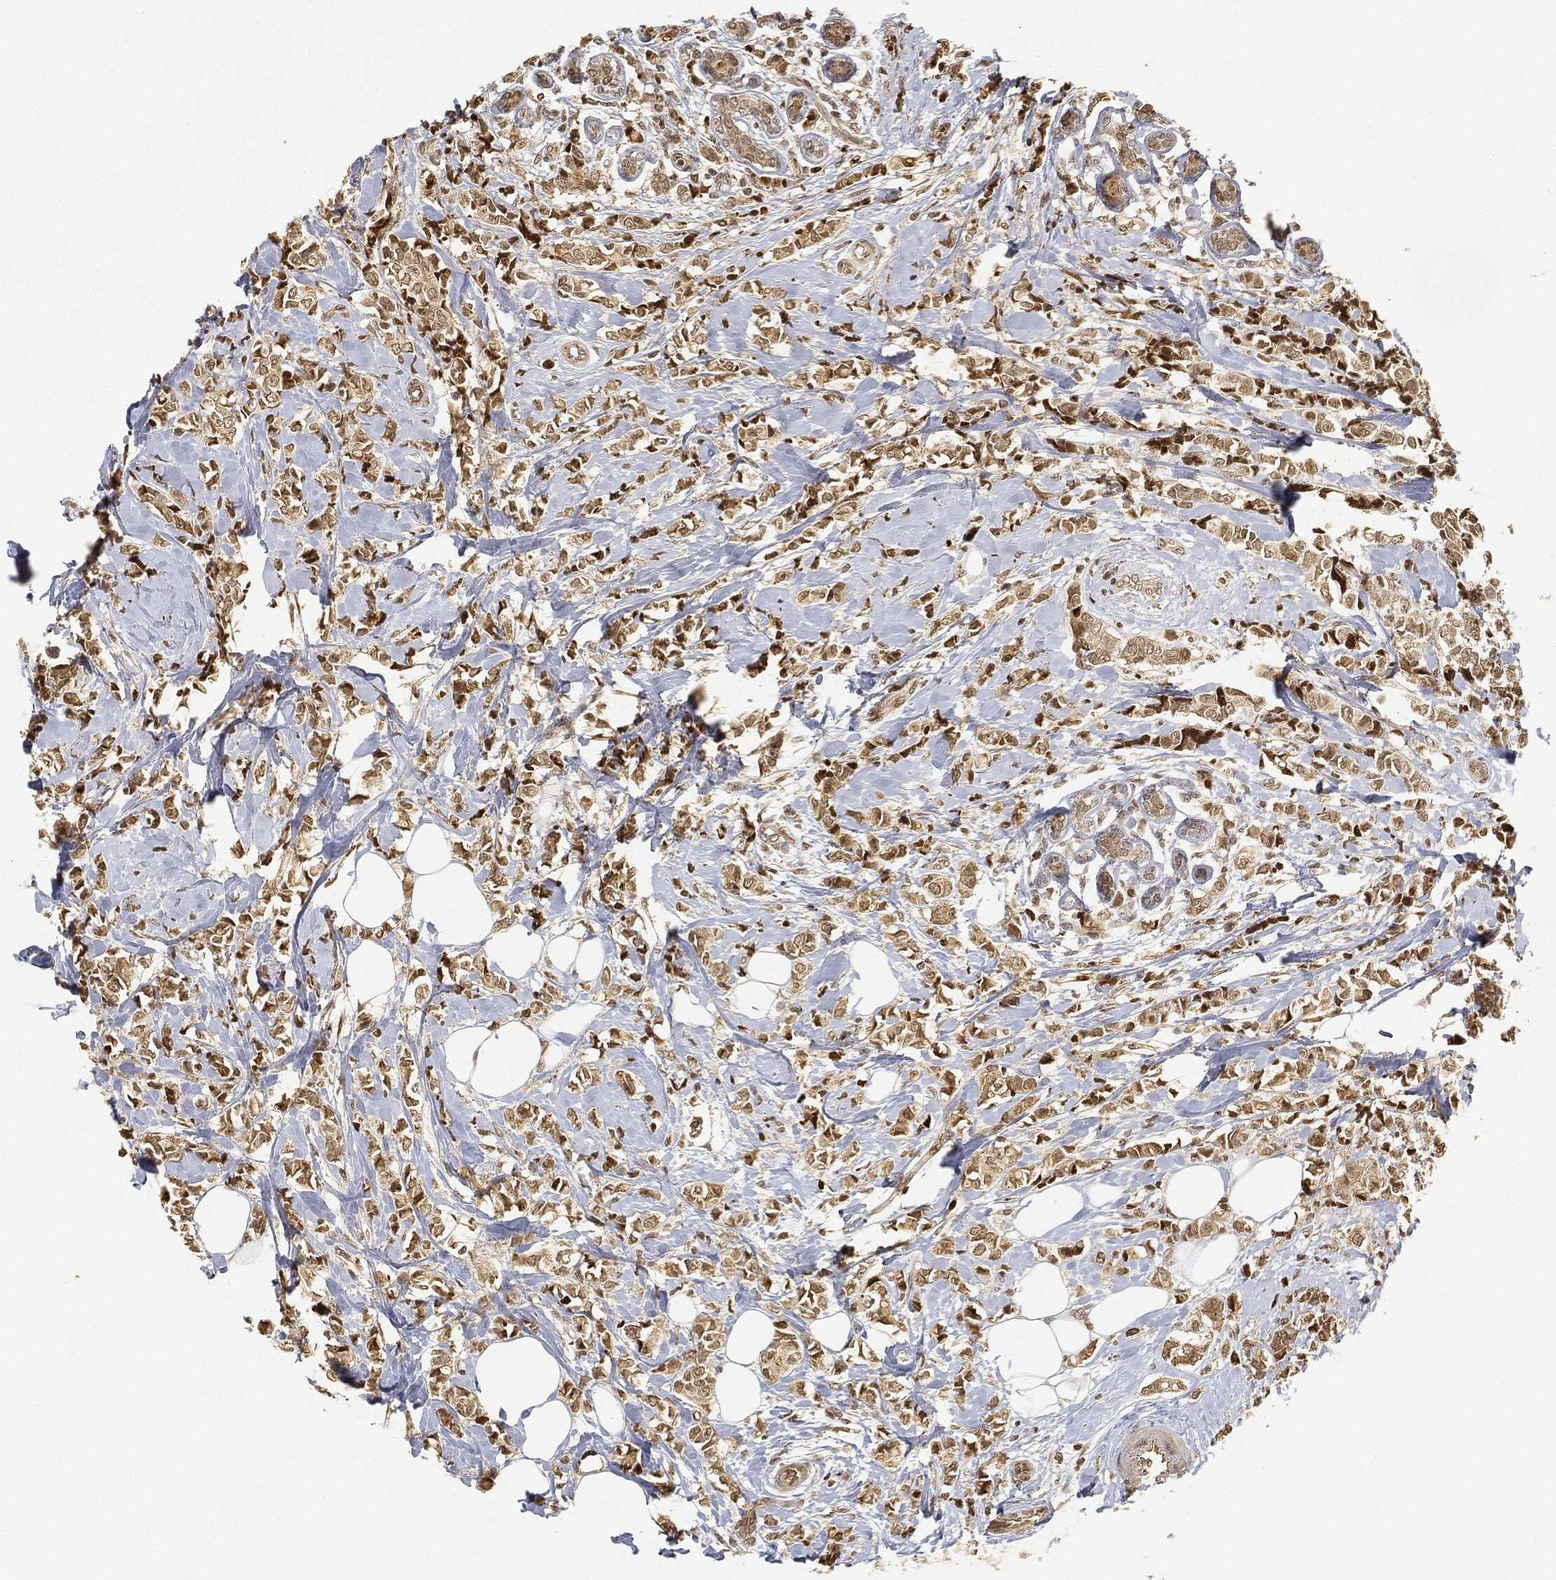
{"staining": {"intensity": "moderate", "quantity": ">75%", "location": "cytoplasmic/membranous,nuclear"}, "tissue": "breast cancer", "cell_type": "Tumor cells", "image_type": "cancer", "snomed": [{"axis": "morphology", "description": "Normal tissue, NOS"}, {"axis": "morphology", "description": "Duct carcinoma"}, {"axis": "topography", "description": "Breast"}], "caption": "Protein staining by immunohistochemistry exhibits moderate cytoplasmic/membranous and nuclear expression in approximately >75% of tumor cells in breast cancer.", "gene": "CIB1", "patient": {"sex": "female", "age": 44}}